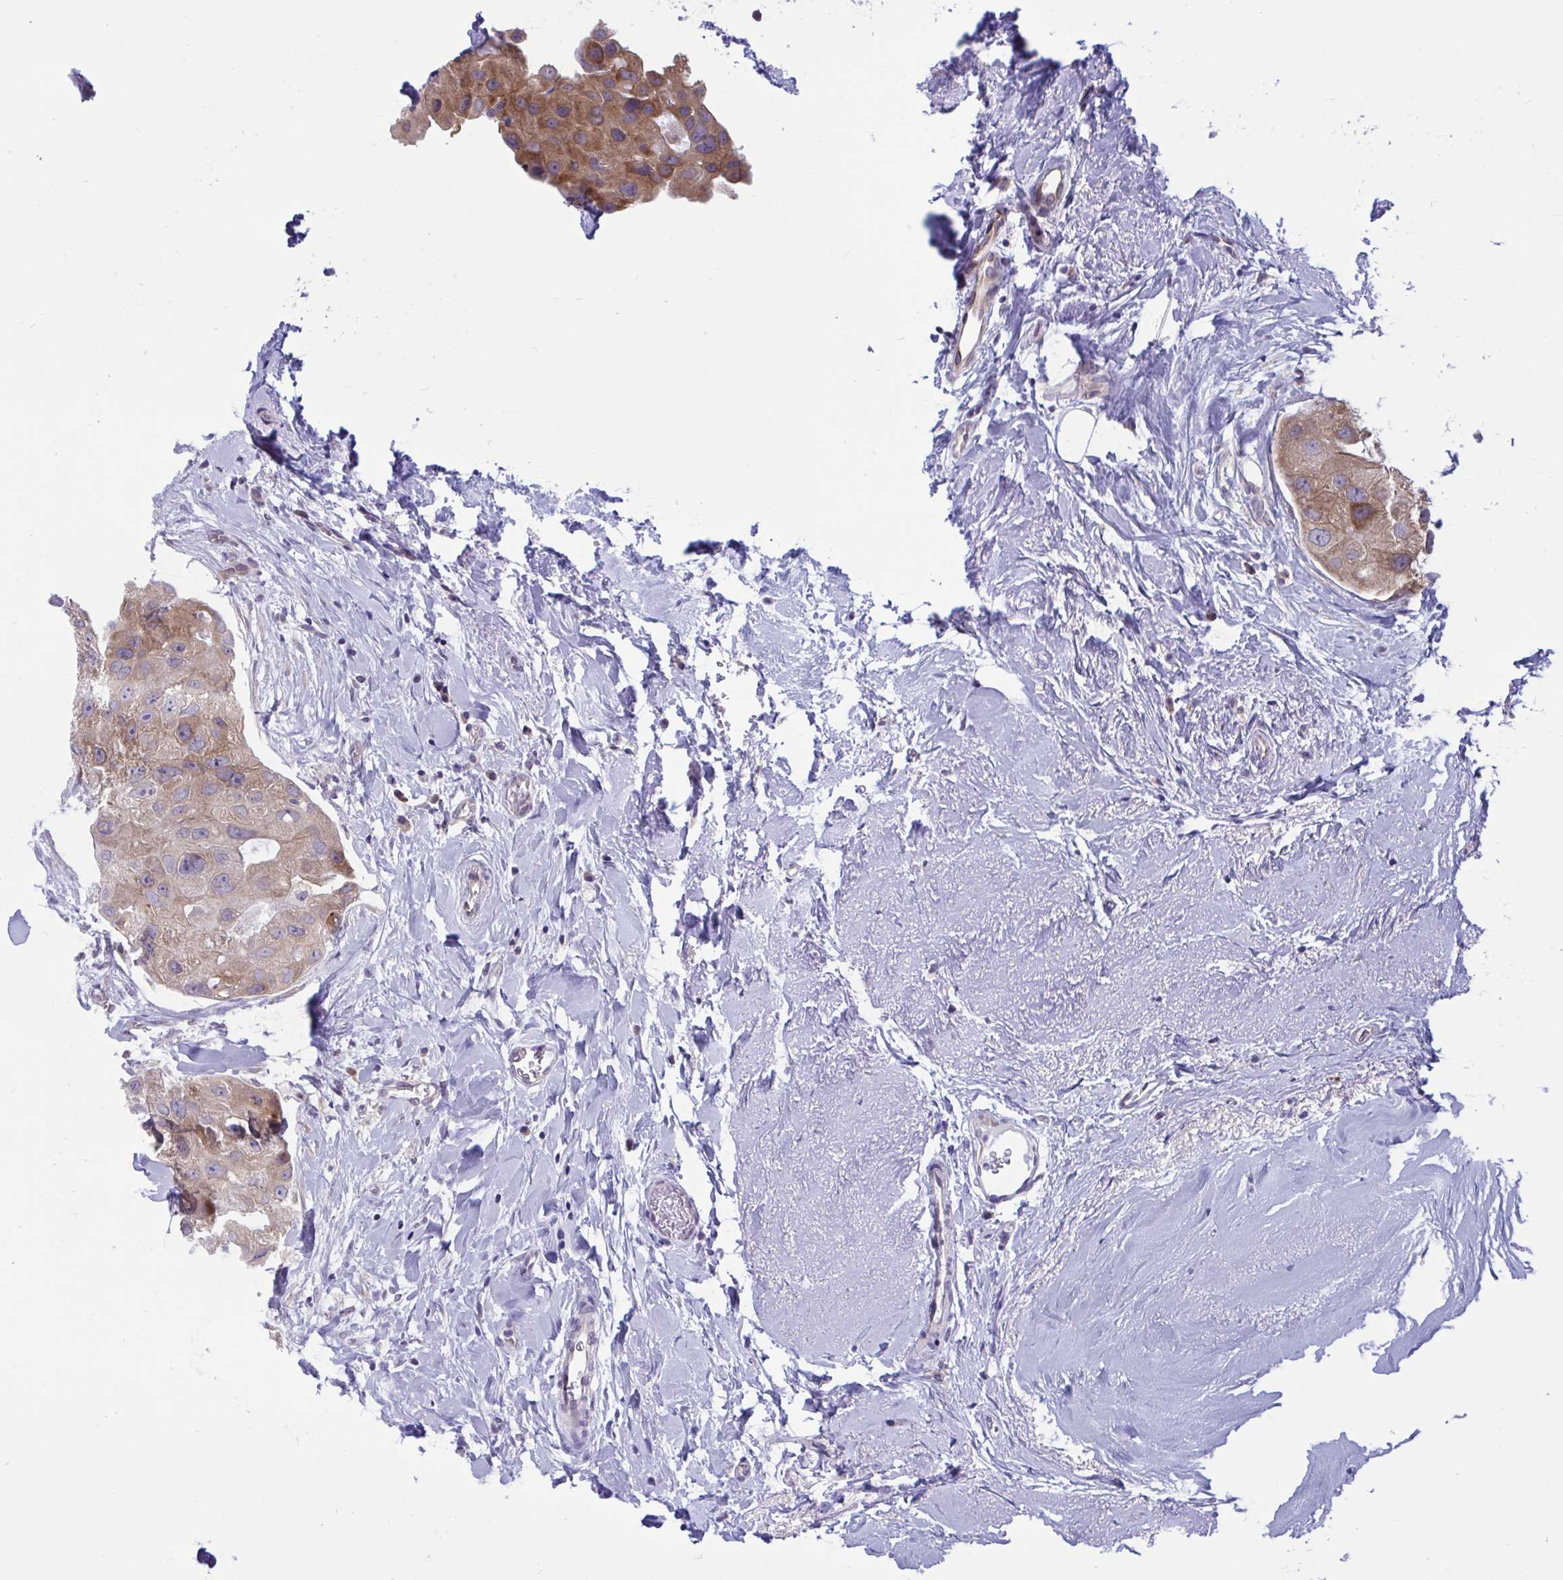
{"staining": {"intensity": "moderate", "quantity": ">75%", "location": "cytoplasmic/membranous"}, "tissue": "breast cancer", "cell_type": "Tumor cells", "image_type": "cancer", "snomed": [{"axis": "morphology", "description": "Duct carcinoma"}, {"axis": "topography", "description": "Breast"}], "caption": "Protein positivity by IHC reveals moderate cytoplasmic/membranous expression in about >75% of tumor cells in infiltrating ductal carcinoma (breast).", "gene": "CAMLG", "patient": {"sex": "female", "age": 43}}